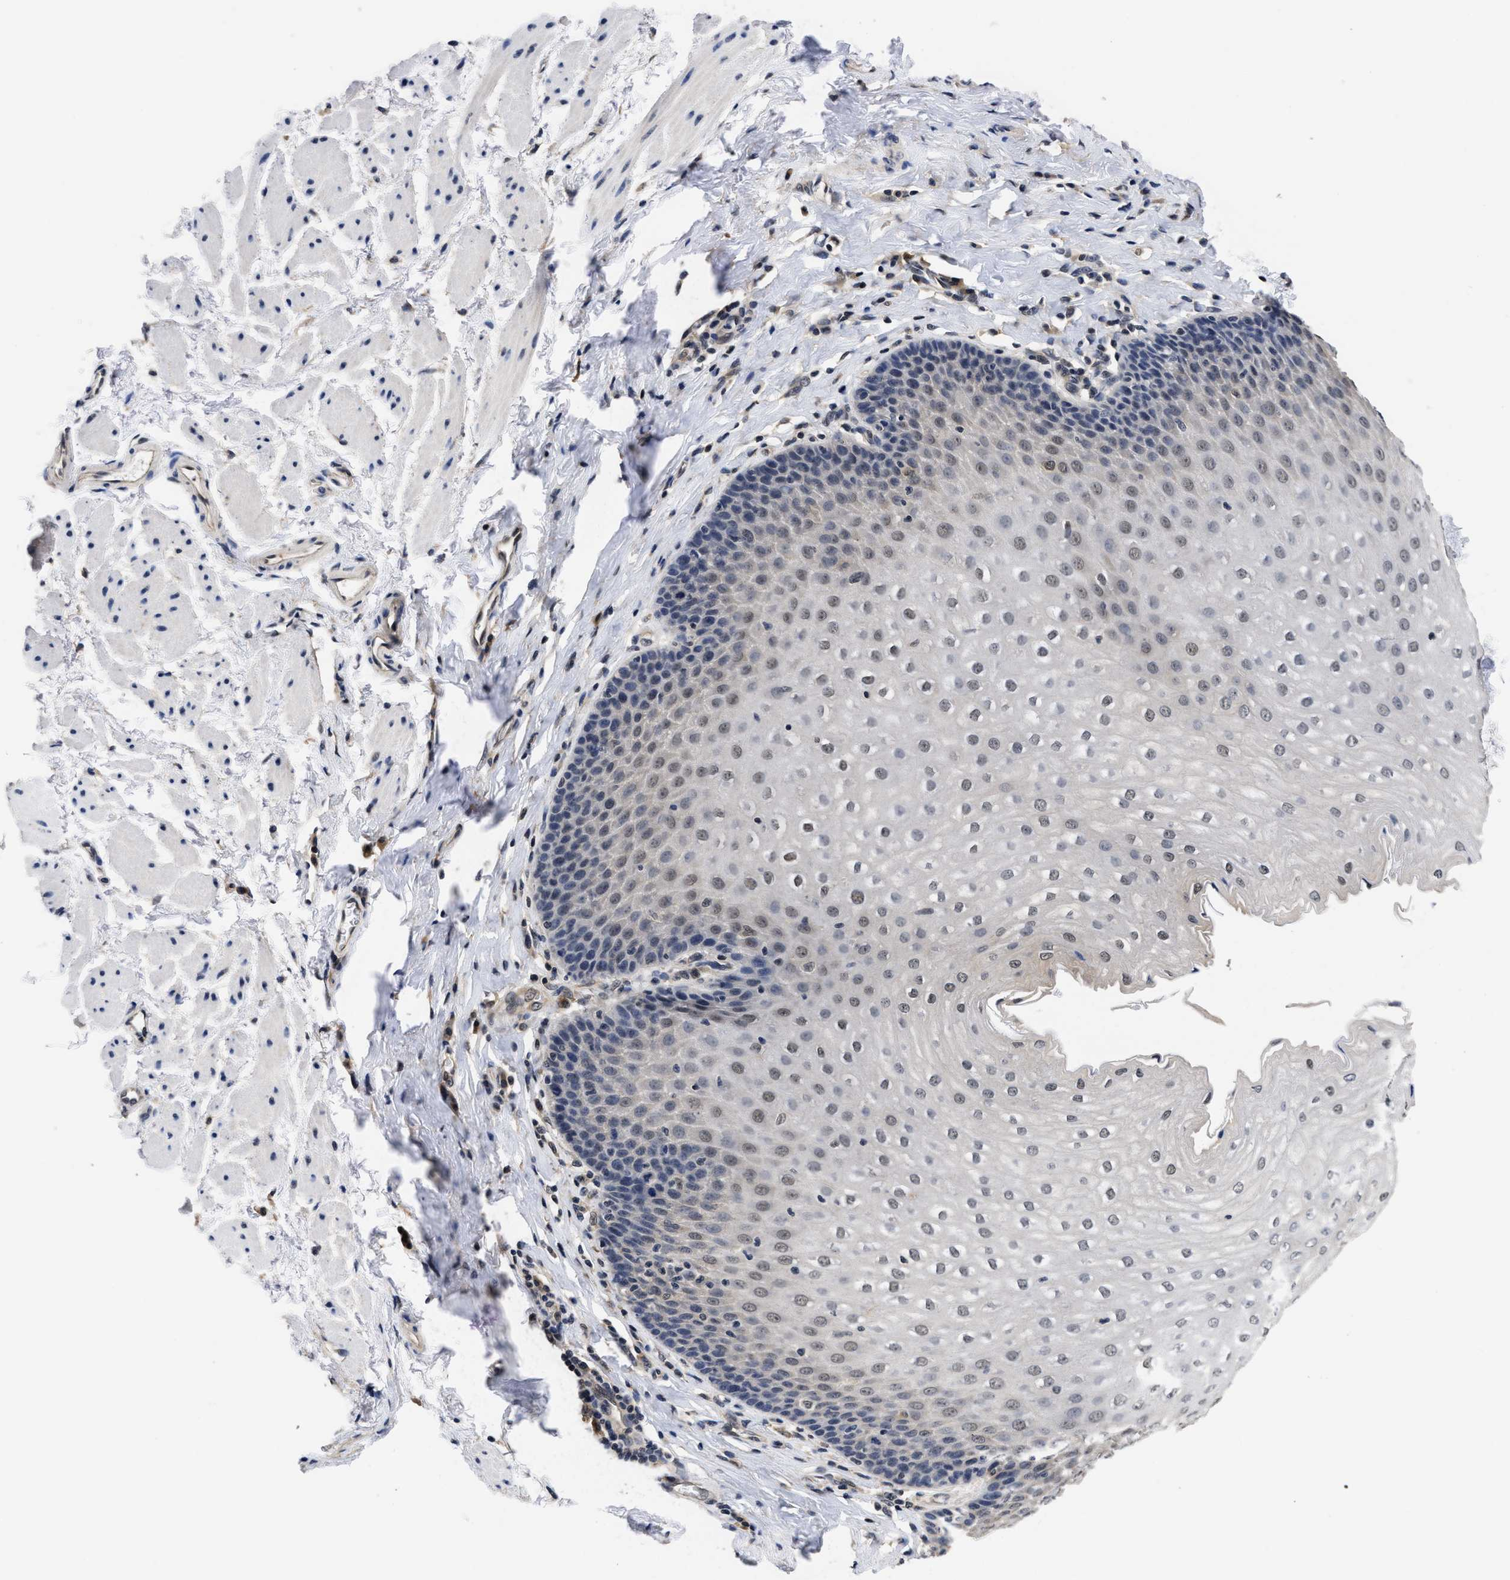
{"staining": {"intensity": "moderate", "quantity": "25%-75%", "location": "nuclear"}, "tissue": "esophagus", "cell_type": "Squamous epithelial cells", "image_type": "normal", "snomed": [{"axis": "morphology", "description": "Normal tissue, NOS"}, {"axis": "topography", "description": "Esophagus"}], "caption": "Immunohistochemical staining of benign human esophagus displays 25%-75% levels of moderate nuclear protein expression in about 25%-75% of squamous epithelial cells.", "gene": "MCOLN2", "patient": {"sex": "female", "age": 61}}